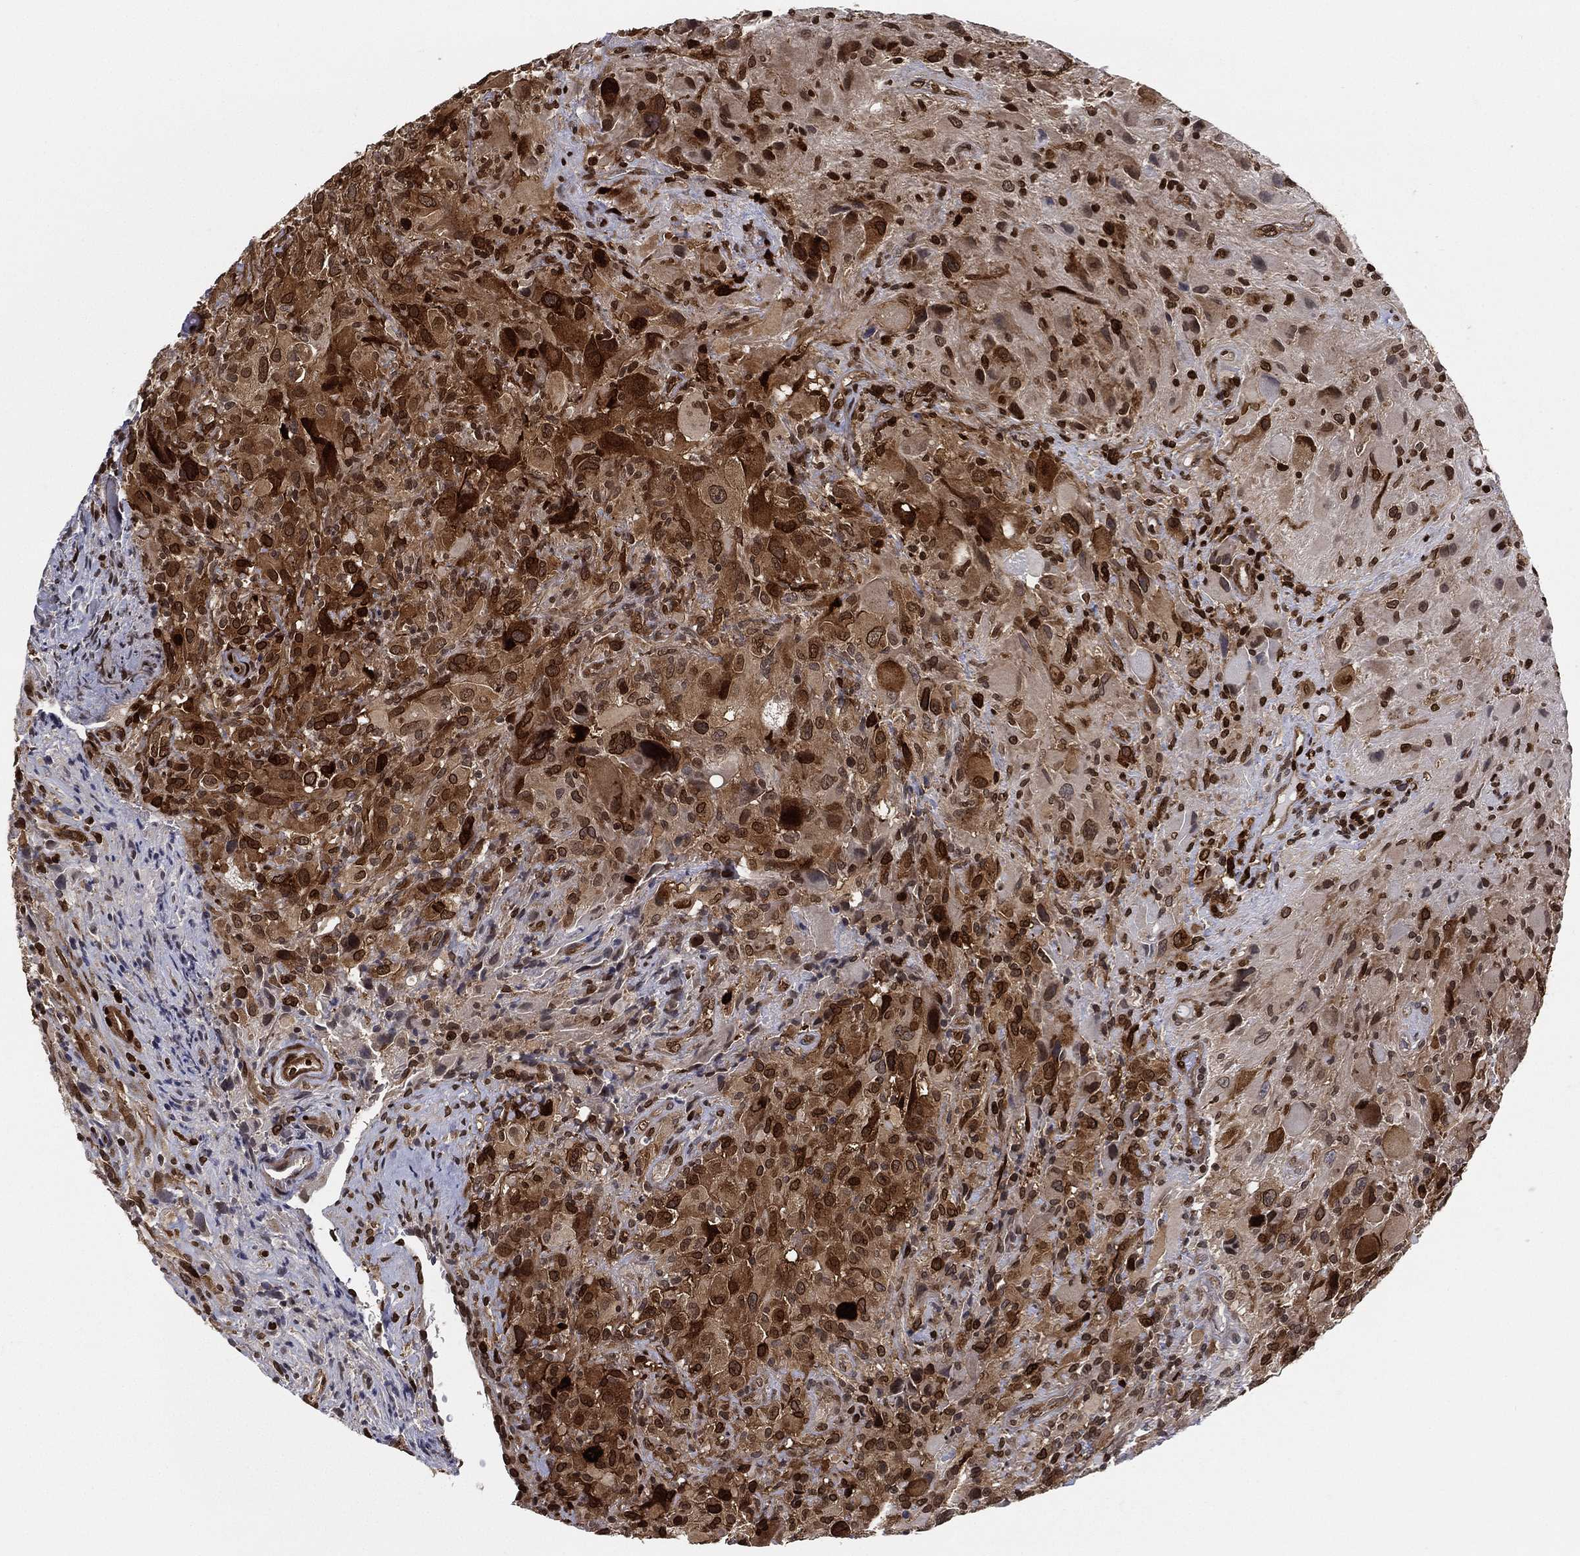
{"staining": {"intensity": "strong", "quantity": "25%-75%", "location": "cytoplasmic/membranous,nuclear"}, "tissue": "glioma", "cell_type": "Tumor cells", "image_type": "cancer", "snomed": [{"axis": "morphology", "description": "Glioma, malignant, High grade"}, {"axis": "topography", "description": "Cerebral cortex"}], "caption": "High-power microscopy captured an immunohistochemistry (IHC) photomicrograph of malignant glioma (high-grade), revealing strong cytoplasmic/membranous and nuclear positivity in about 25%-75% of tumor cells.", "gene": "LMNB1", "patient": {"sex": "male", "age": 35}}